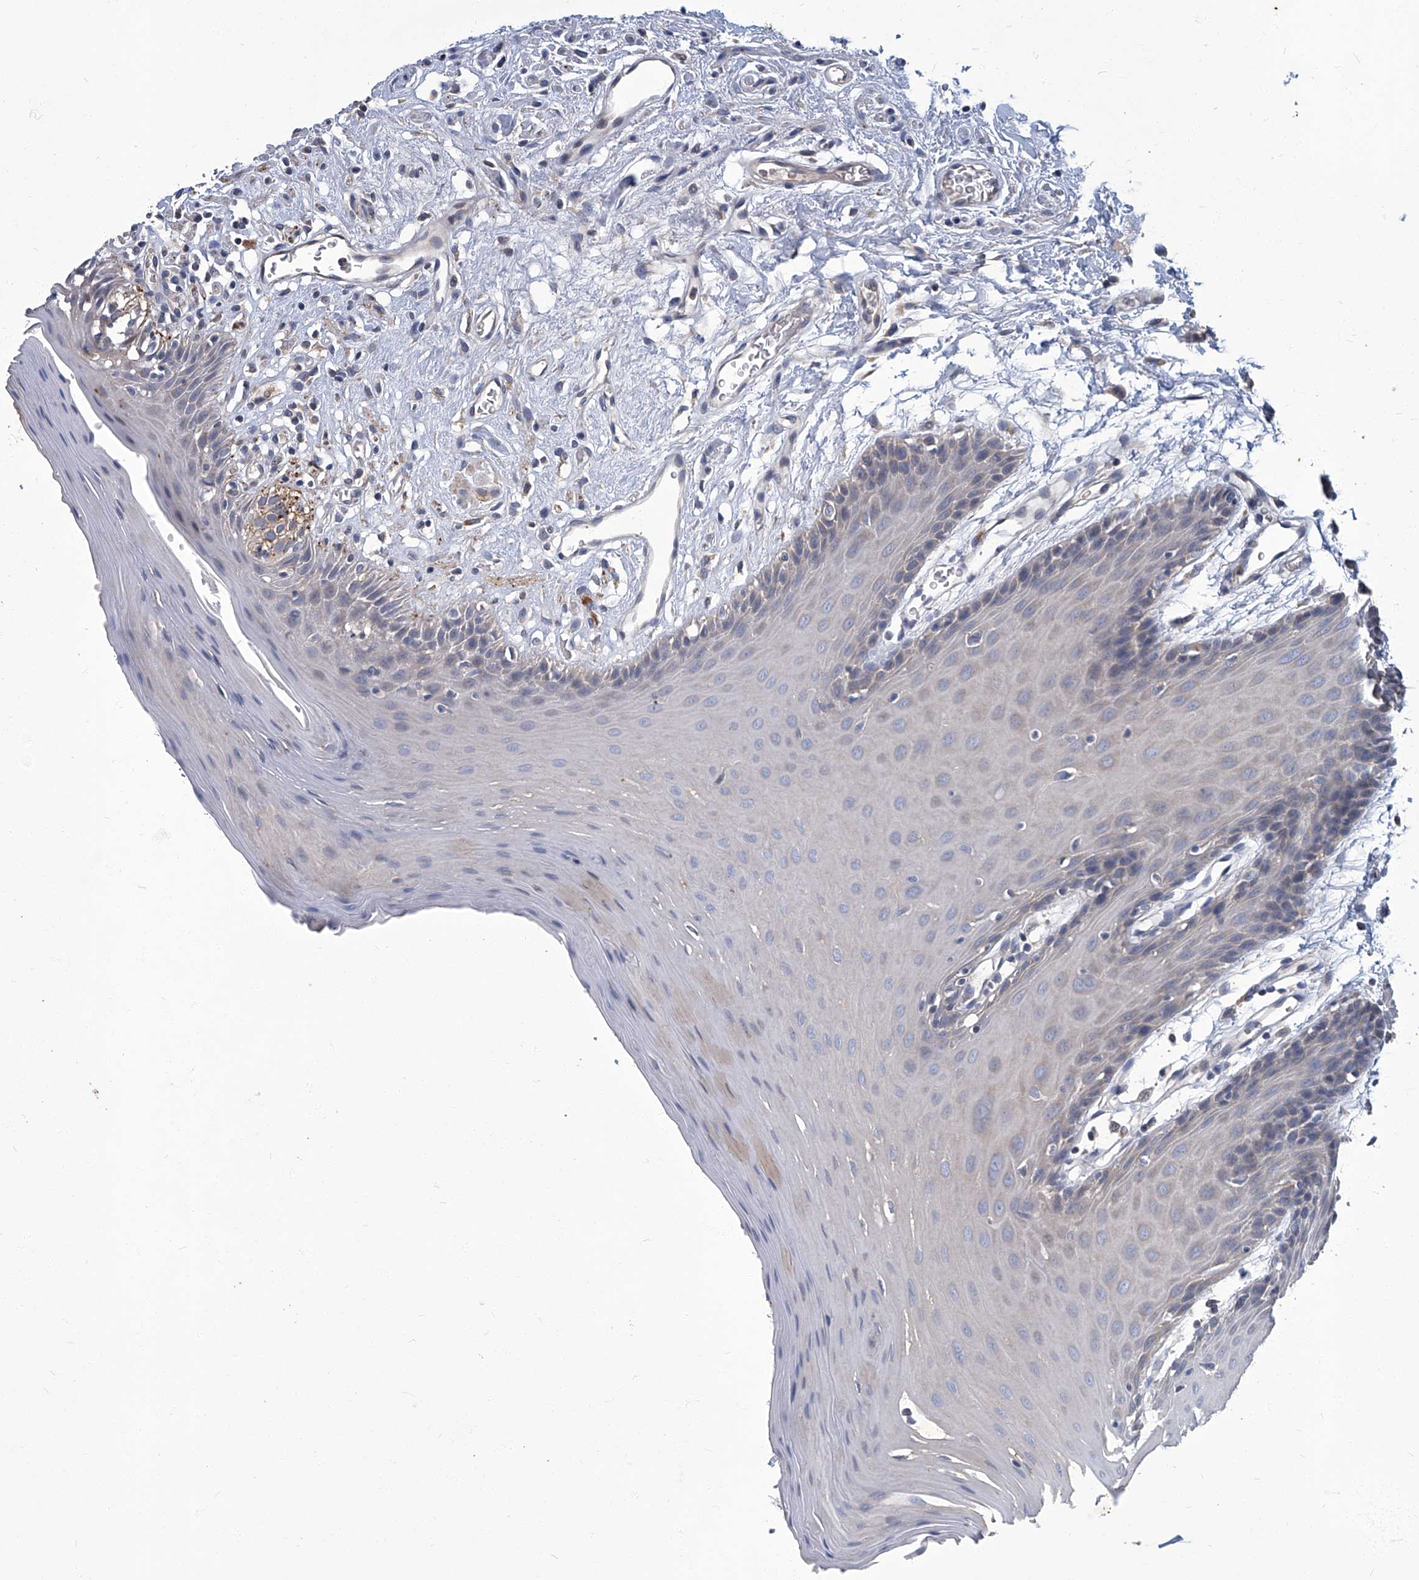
{"staining": {"intensity": "negative", "quantity": "none", "location": "none"}, "tissue": "oral mucosa", "cell_type": "Squamous epithelial cells", "image_type": "normal", "snomed": [{"axis": "morphology", "description": "Normal tissue, NOS"}, {"axis": "morphology", "description": "Squamous cell carcinoma, NOS"}, {"axis": "topography", "description": "Skeletal muscle"}, {"axis": "topography", "description": "Oral tissue"}, {"axis": "topography", "description": "Salivary gland"}, {"axis": "topography", "description": "Head-Neck"}], "caption": "This is an immunohistochemistry image of normal oral mucosa. There is no staining in squamous epithelial cells.", "gene": "TGFBR1", "patient": {"sex": "male", "age": 54}}